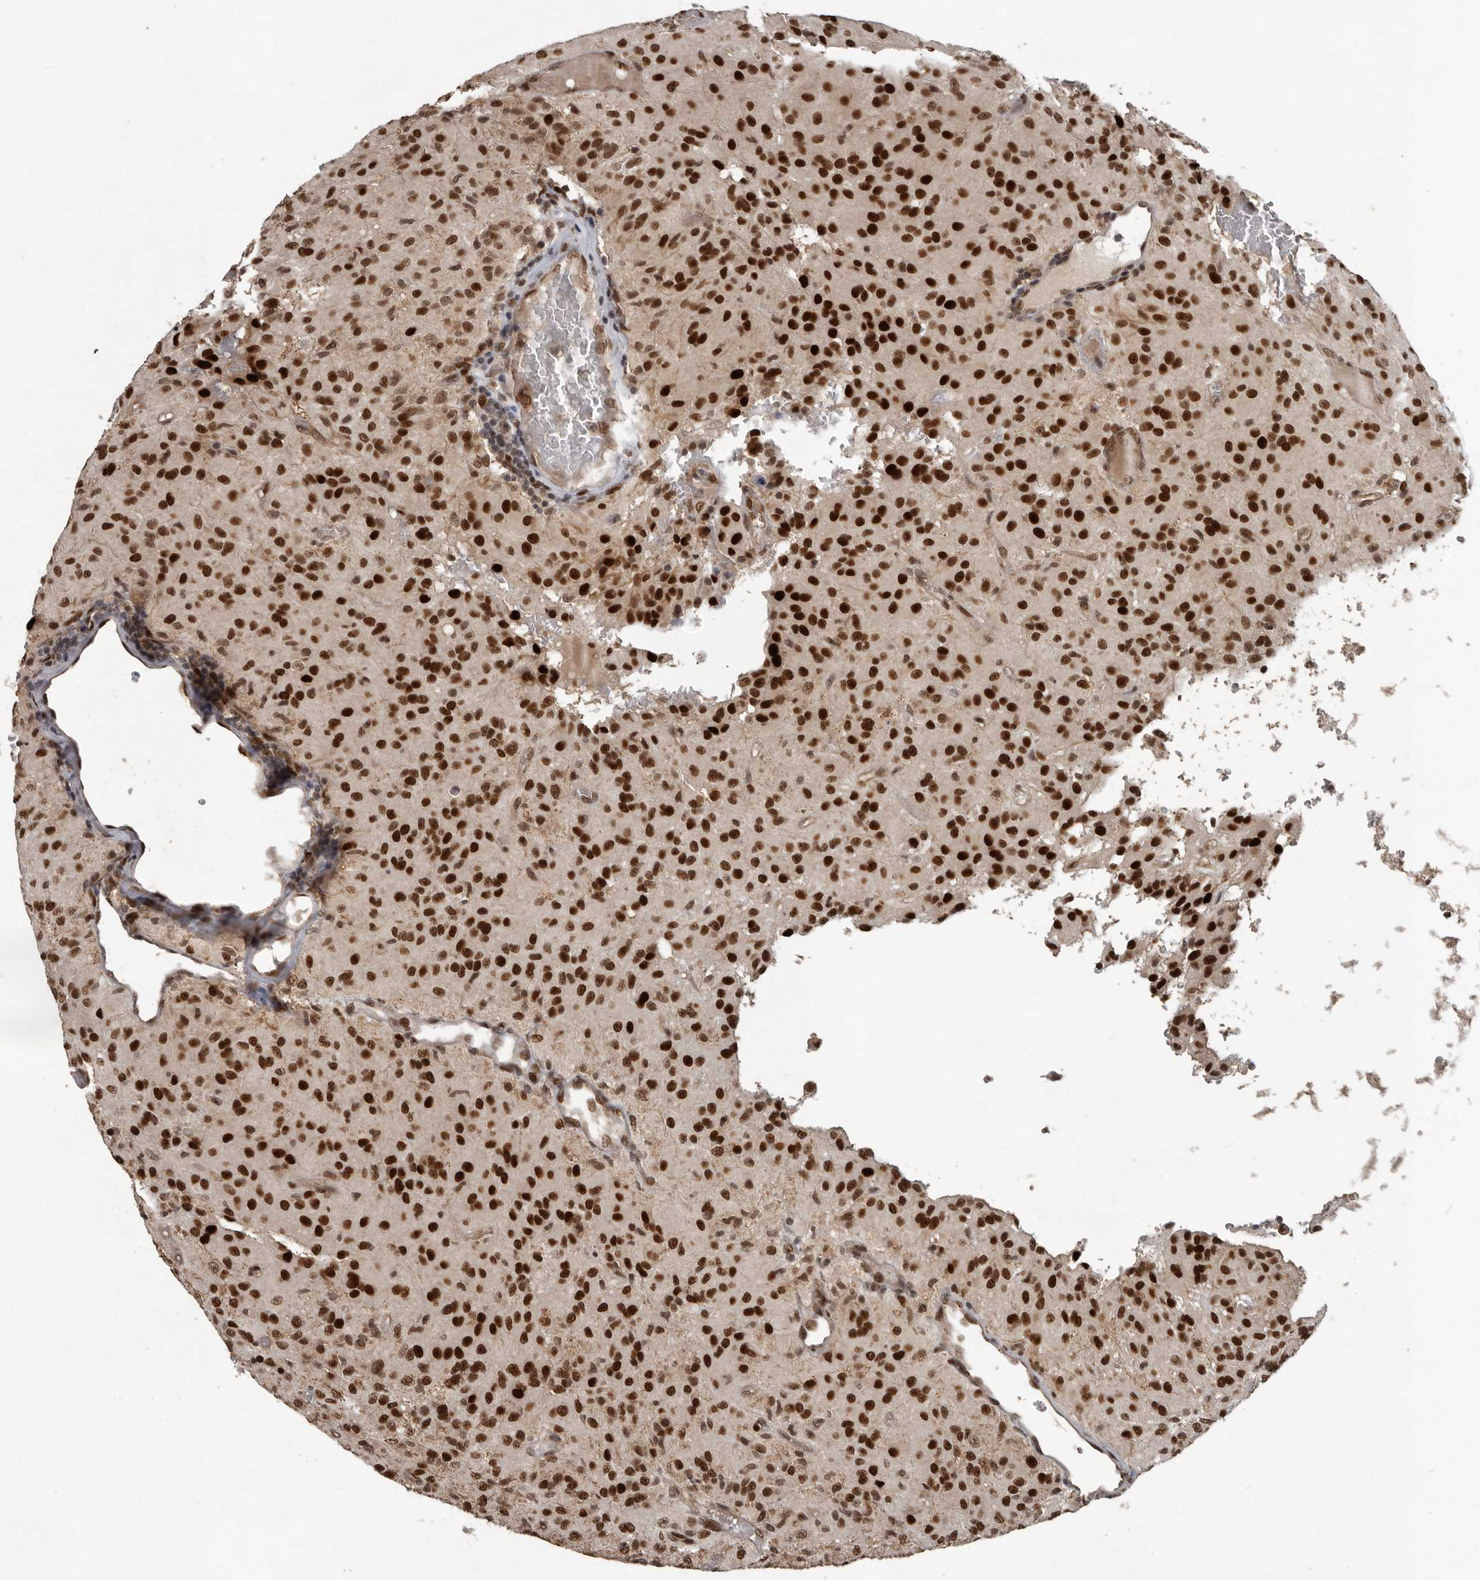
{"staining": {"intensity": "strong", "quantity": ">75%", "location": "nuclear"}, "tissue": "glioma", "cell_type": "Tumor cells", "image_type": "cancer", "snomed": [{"axis": "morphology", "description": "Glioma, malignant, High grade"}, {"axis": "topography", "description": "Brain"}], "caption": "Immunohistochemistry (DAB) staining of human malignant glioma (high-grade) demonstrates strong nuclear protein expression in approximately >75% of tumor cells. (DAB IHC, brown staining for protein, blue staining for nuclei).", "gene": "CDC27", "patient": {"sex": "female", "age": 59}}